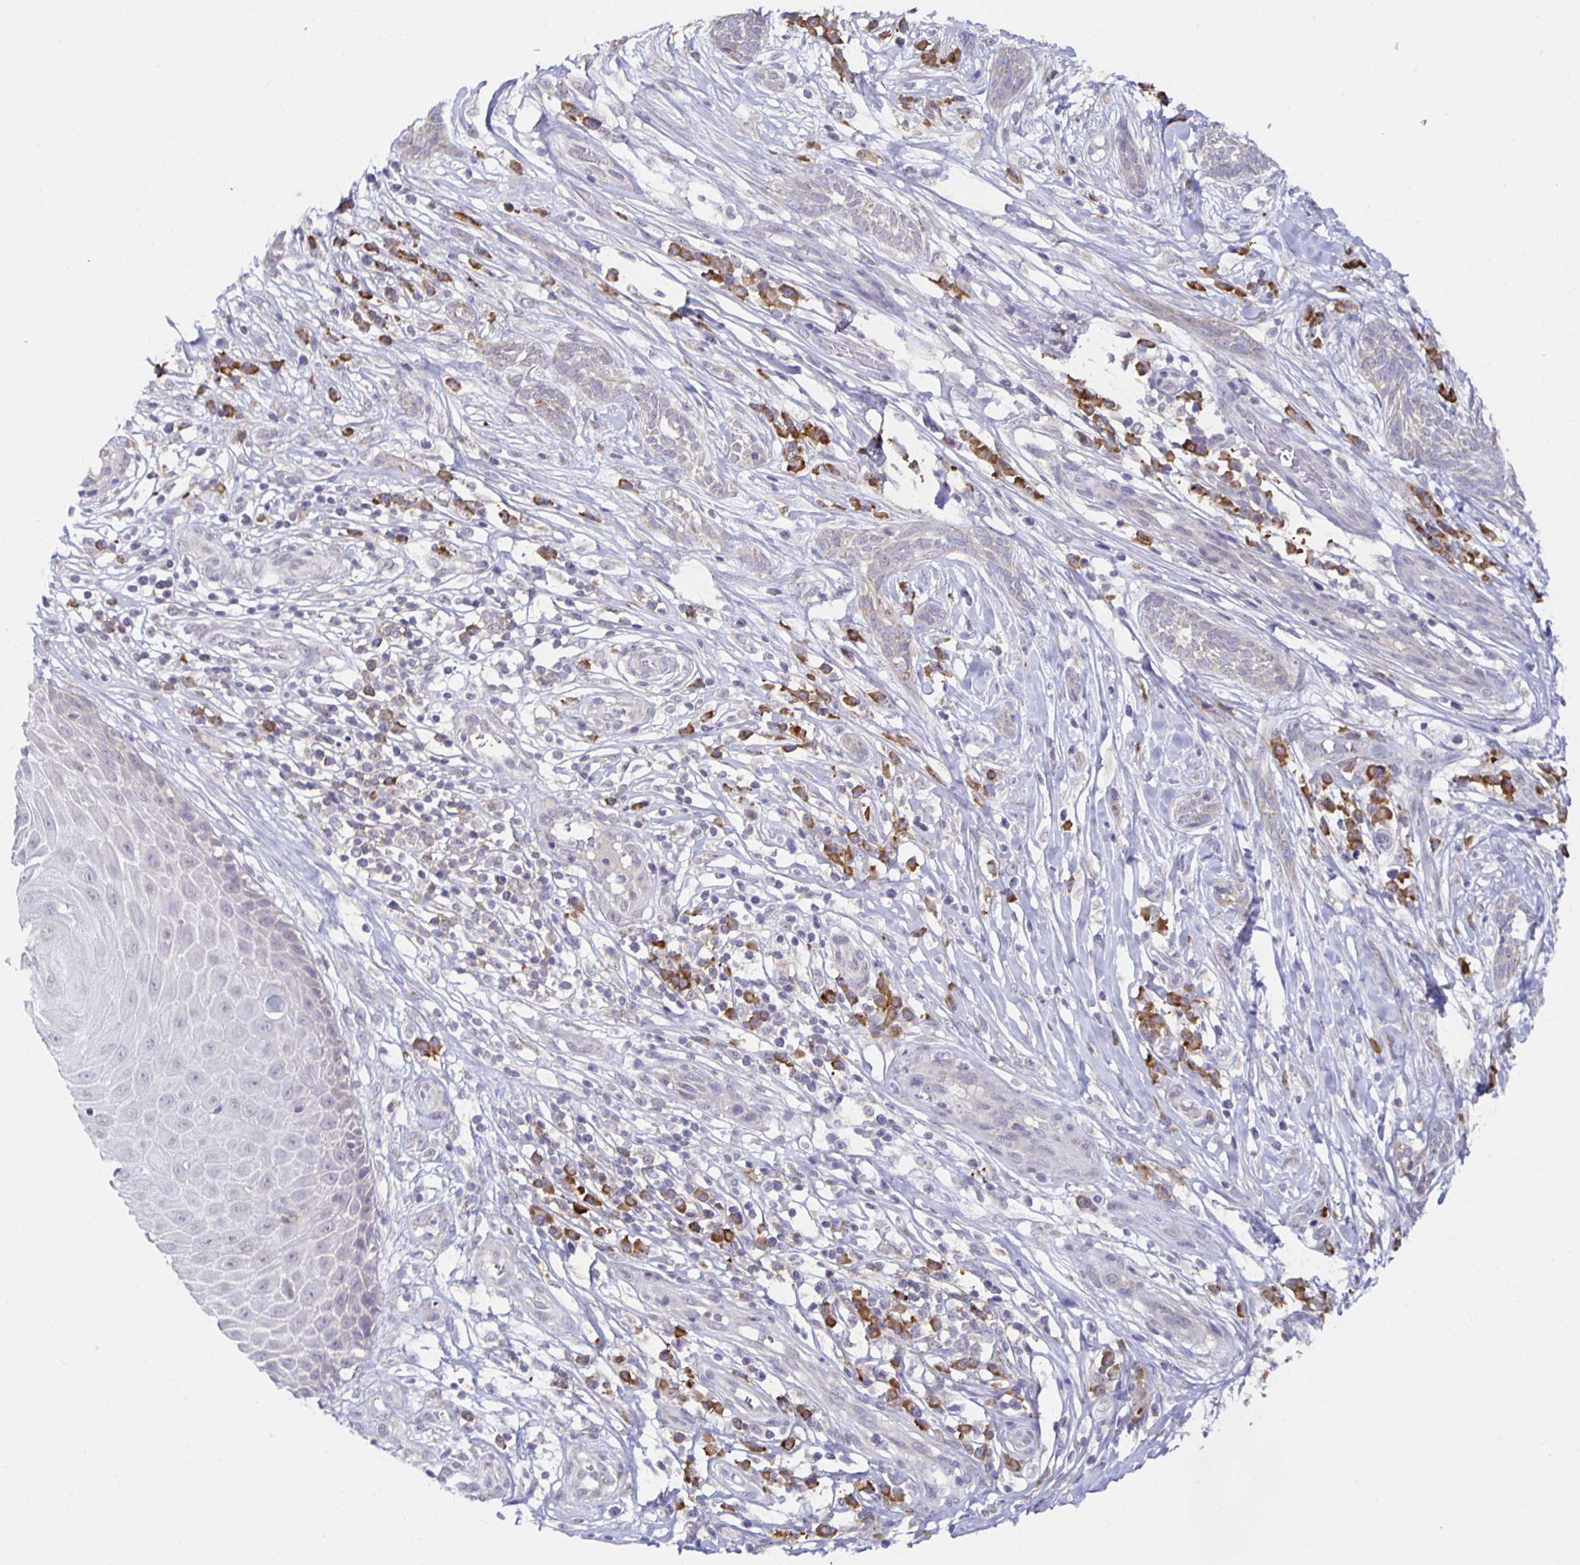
{"staining": {"intensity": "negative", "quantity": "none", "location": "none"}, "tissue": "skin cancer", "cell_type": "Tumor cells", "image_type": "cancer", "snomed": [{"axis": "morphology", "description": "Basal cell carcinoma"}, {"axis": "topography", "description": "Skin"}, {"axis": "topography", "description": "Skin, foot"}], "caption": "Immunohistochemistry (IHC) photomicrograph of neoplastic tissue: human basal cell carcinoma (skin) stained with DAB reveals no significant protein staining in tumor cells.", "gene": "BAD", "patient": {"sex": "female", "age": 86}}